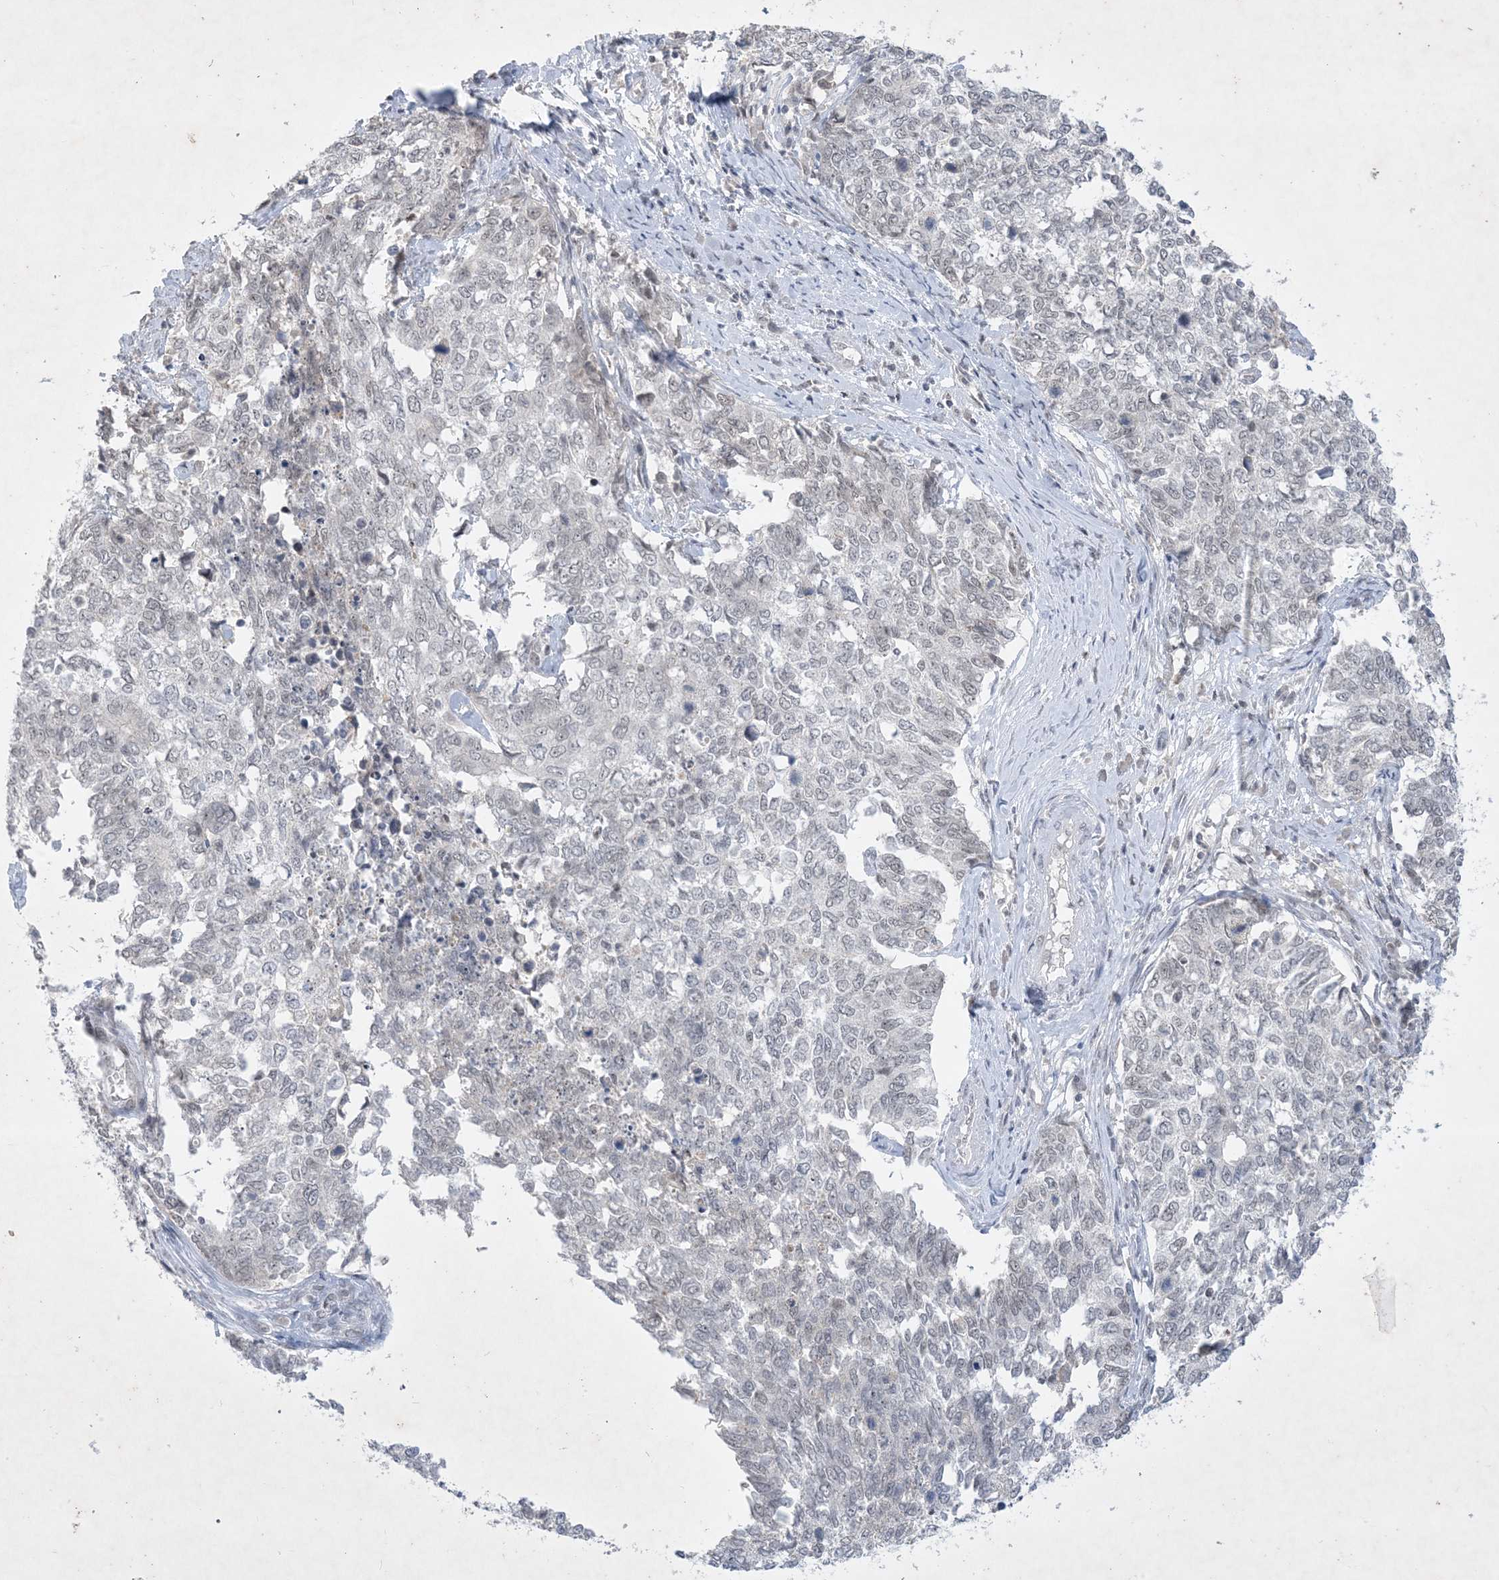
{"staining": {"intensity": "negative", "quantity": "none", "location": "none"}, "tissue": "cervical cancer", "cell_type": "Tumor cells", "image_type": "cancer", "snomed": [{"axis": "morphology", "description": "Squamous cell carcinoma, NOS"}, {"axis": "topography", "description": "Cervix"}], "caption": "IHC of squamous cell carcinoma (cervical) exhibits no expression in tumor cells.", "gene": "ZNF674", "patient": {"sex": "female", "age": 63}}